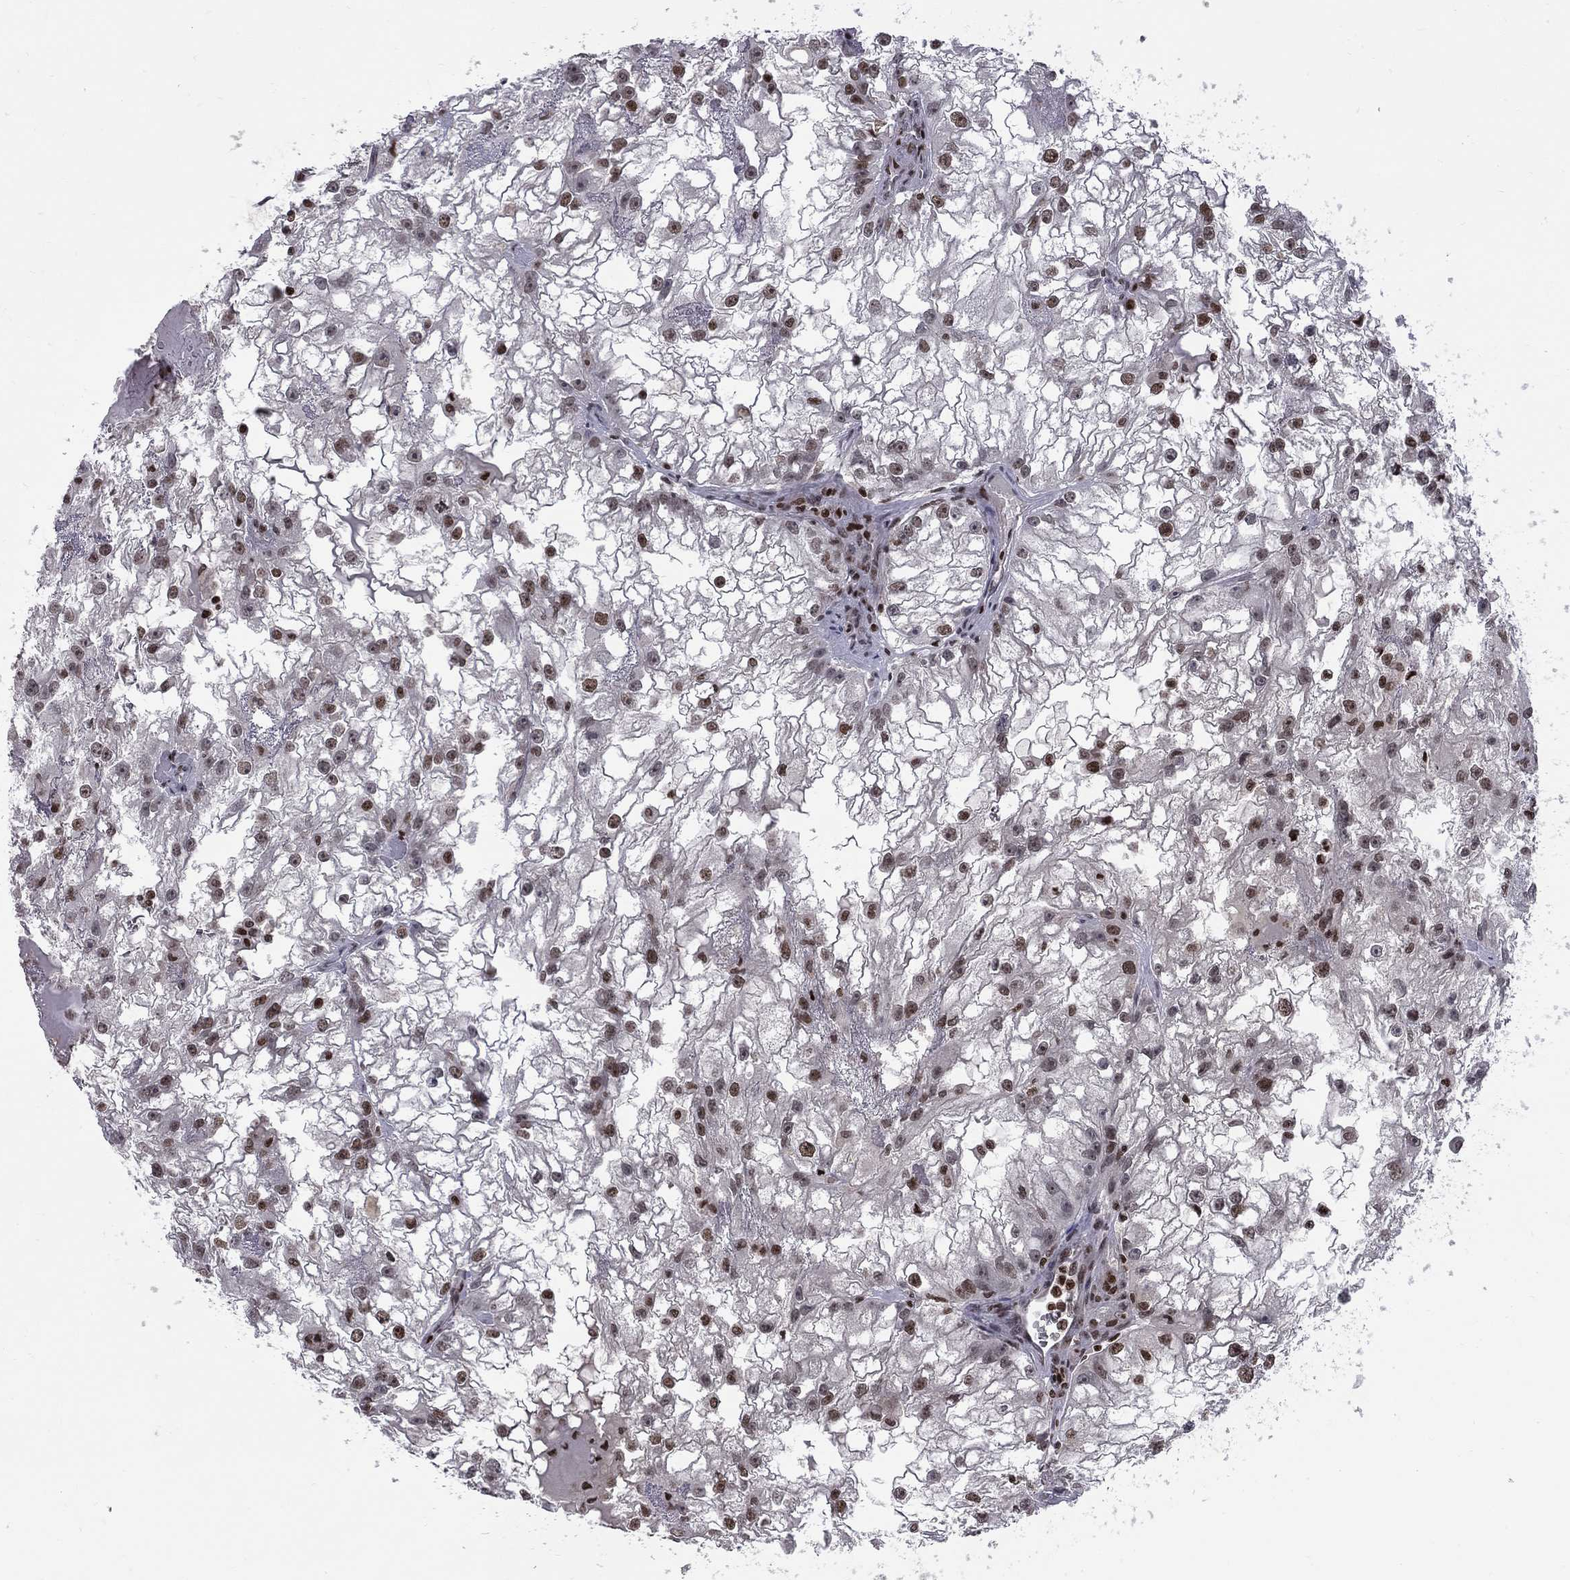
{"staining": {"intensity": "strong", "quantity": ">75%", "location": "nuclear"}, "tissue": "renal cancer", "cell_type": "Tumor cells", "image_type": "cancer", "snomed": [{"axis": "morphology", "description": "Adenocarcinoma, NOS"}, {"axis": "topography", "description": "Kidney"}], "caption": "Immunohistochemistry (DAB) staining of renal cancer (adenocarcinoma) reveals strong nuclear protein positivity in approximately >75% of tumor cells.", "gene": "RNASEH2C", "patient": {"sex": "male", "age": 59}}